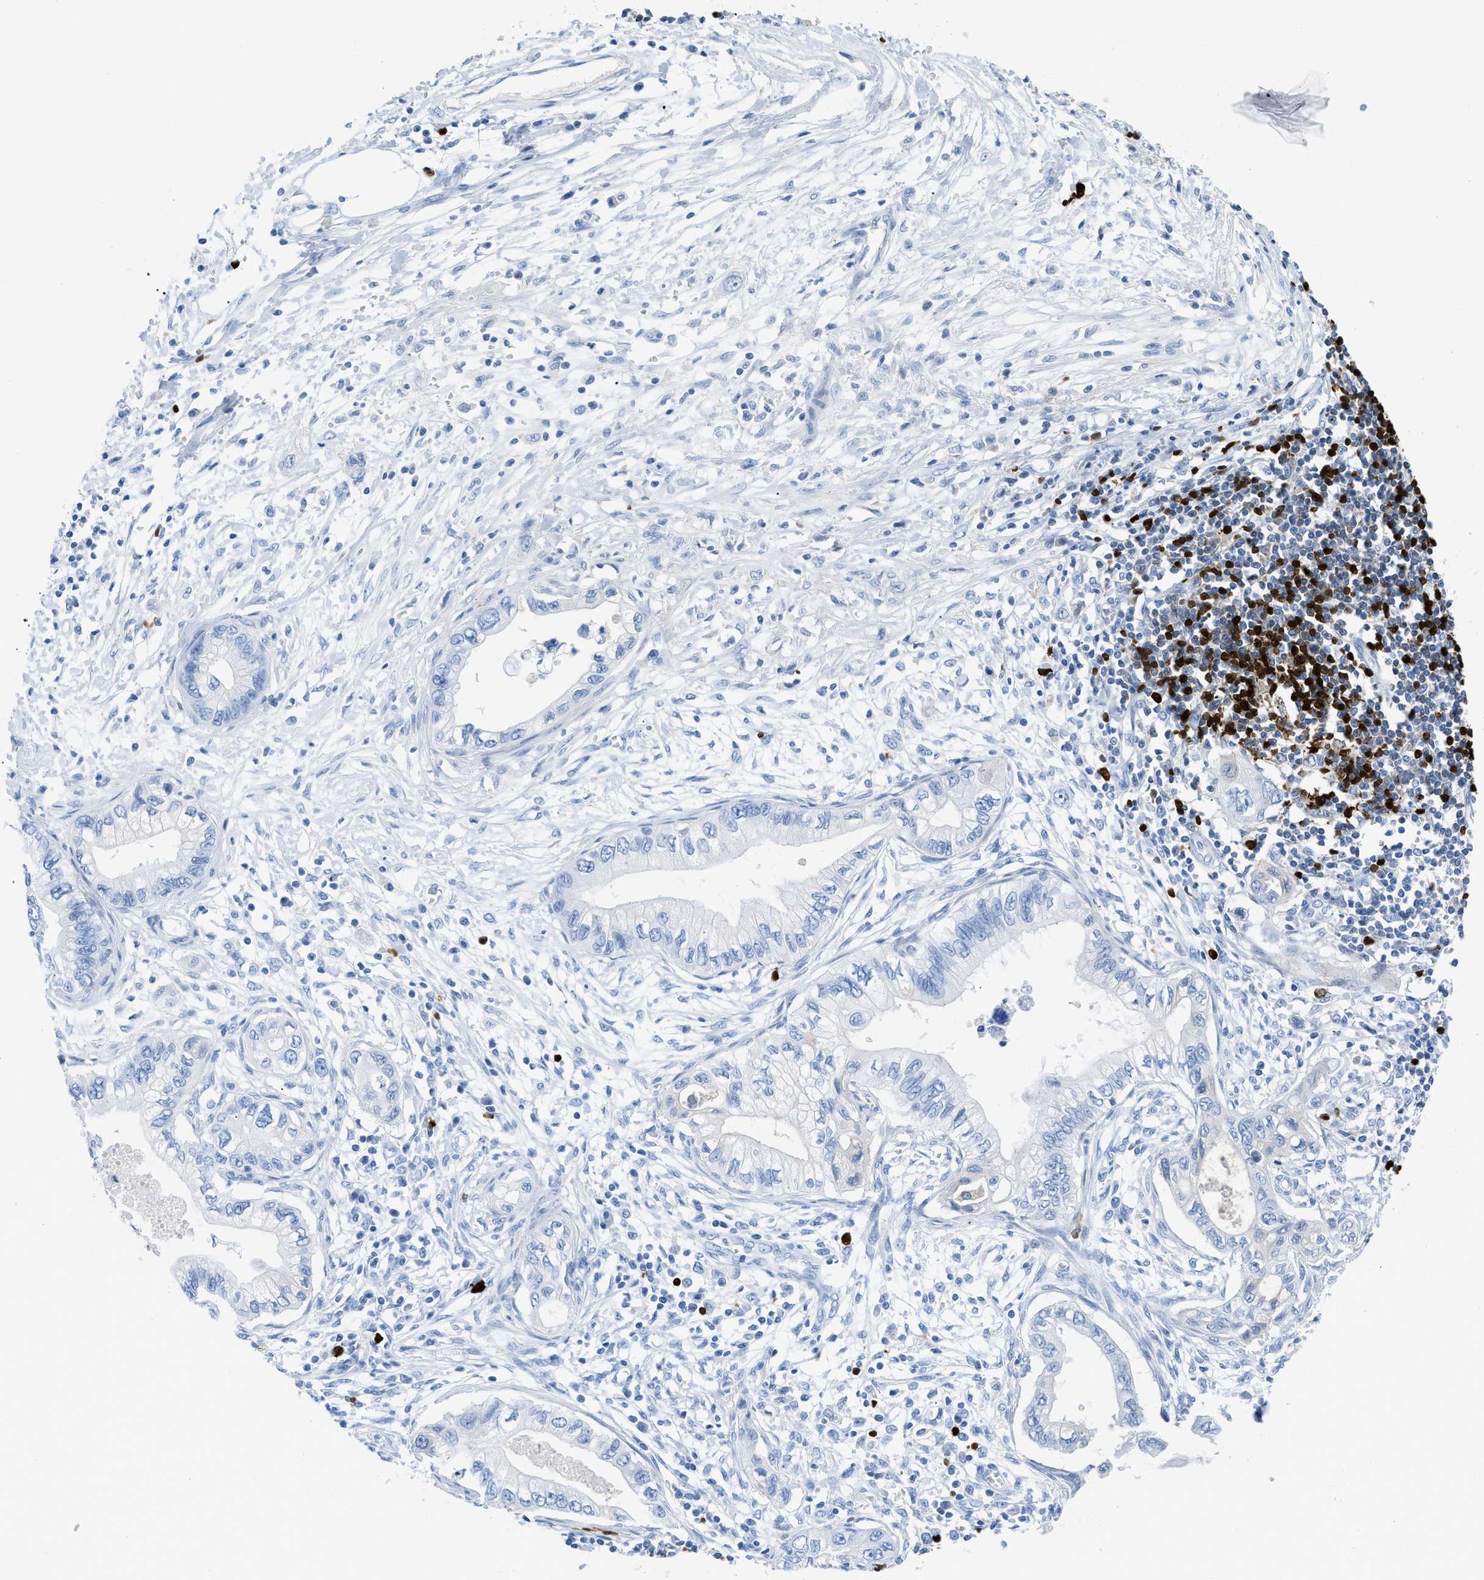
{"staining": {"intensity": "negative", "quantity": "none", "location": "none"}, "tissue": "pancreatic cancer", "cell_type": "Tumor cells", "image_type": "cancer", "snomed": [{"axis": "morphology", "description": "Adenocarcinoma, NOS"}, {"axis": "topography", "description": "Pancreas"}], "caption": "Tumor cells are negative for protein expression in human pancreatic cancer.", "gene": "TCL1A", "patient": {"sex": "male", "age": 56}}